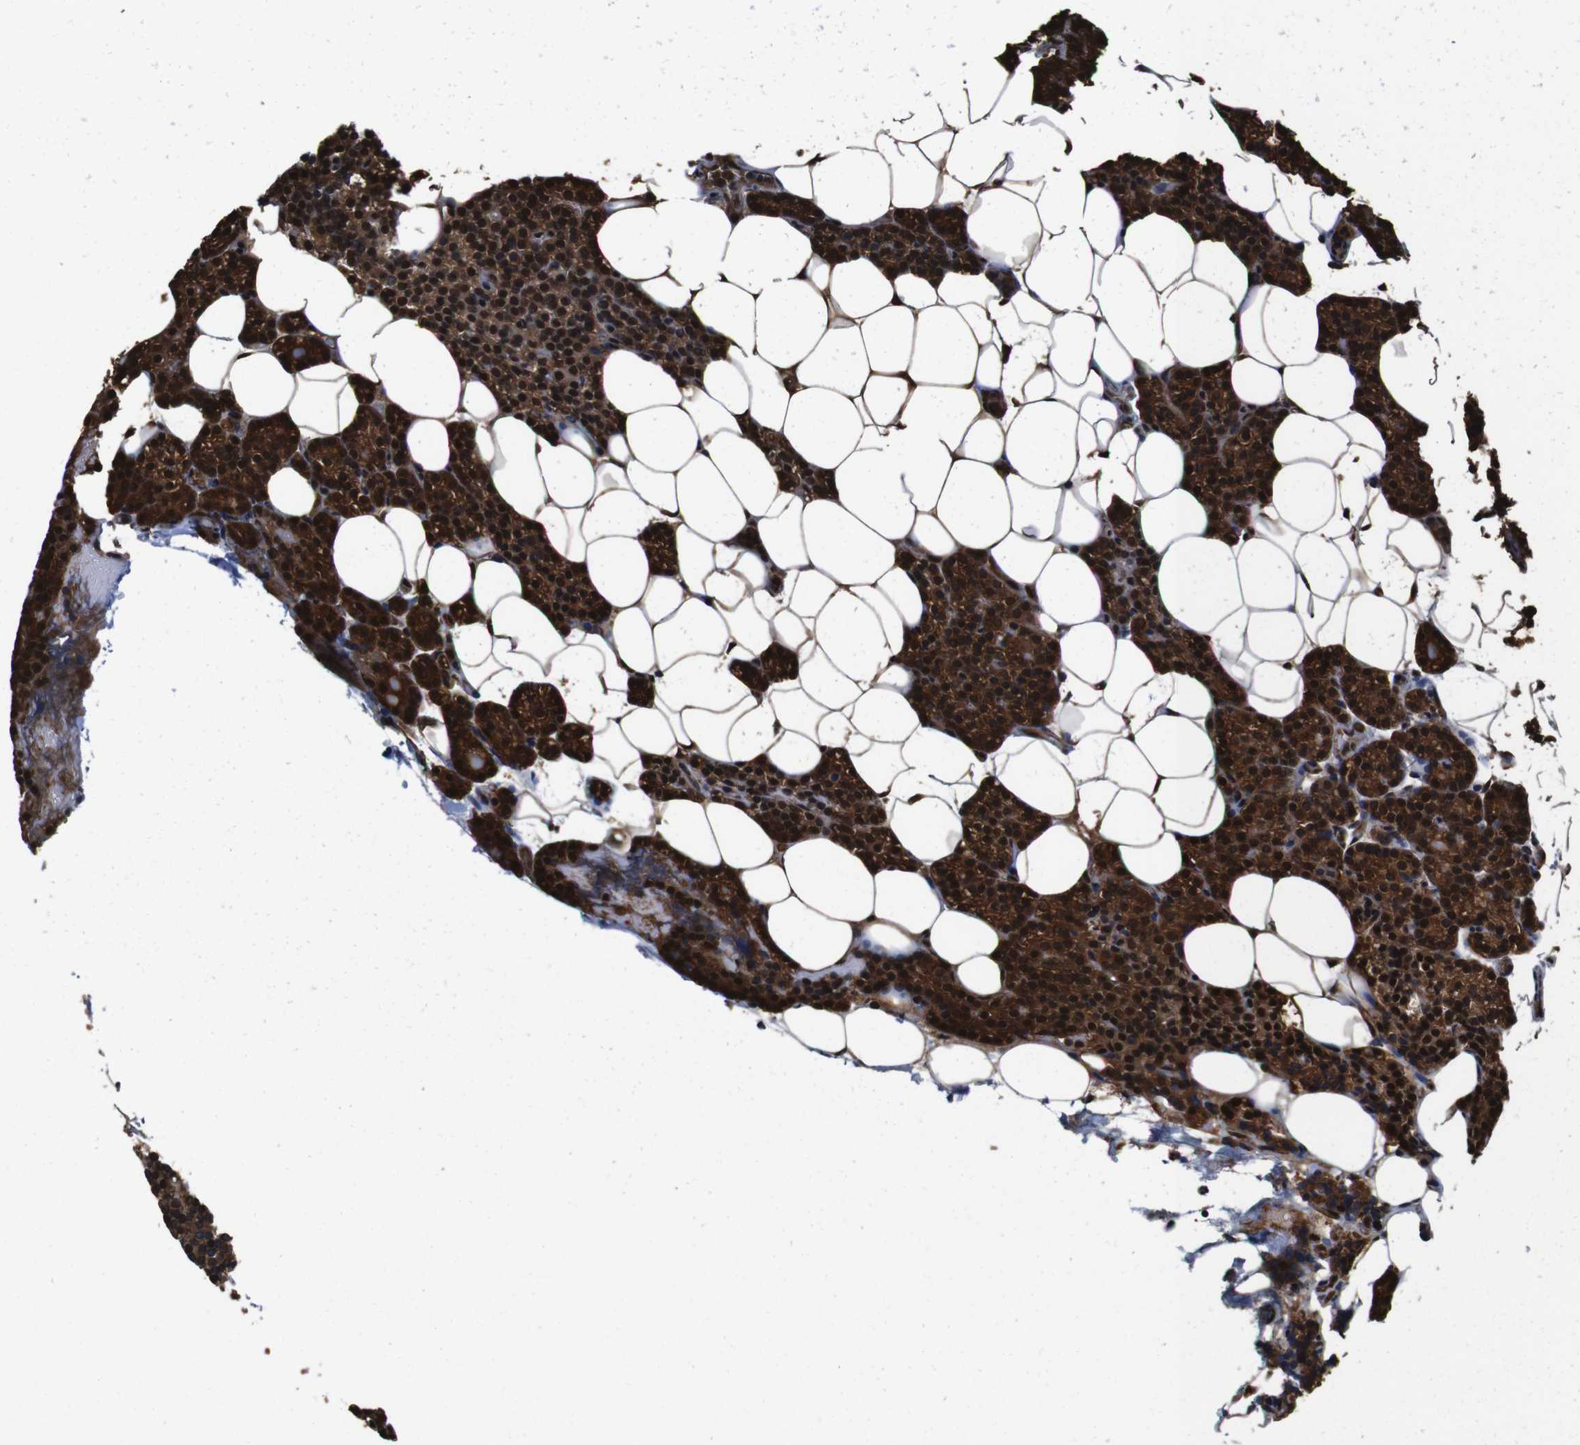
{"staining": {"intensity": "strong", "quantity": ">75%", "location": "cytoplasmic/membranous,nuclear"}, "tissue": "parathyroid gland", "cell_type": "Glandular cells", "image_type": "normal", "snomed": [{"axis": "morphology", "description": "Normal tissue, NOS"}, {"axis": "morphology", "description": "Adenoma, NOS"}, {"axis": "topography", "description": "Parathyroid gland"}], "caption": "Immunohistochemical staining of benign human parathyroid gland reveals high levels of strong cytoplasmic/membranous,nuclear positivity in about >75% of glandular cells. (Stains: DAB (3,3'-diaminobenzidine) in brown, nuclei in blue, Microscopy: brightfield microscopy at high magnification).", "gene": "VCP", "patient": {"sex": "female", "age": 51}}